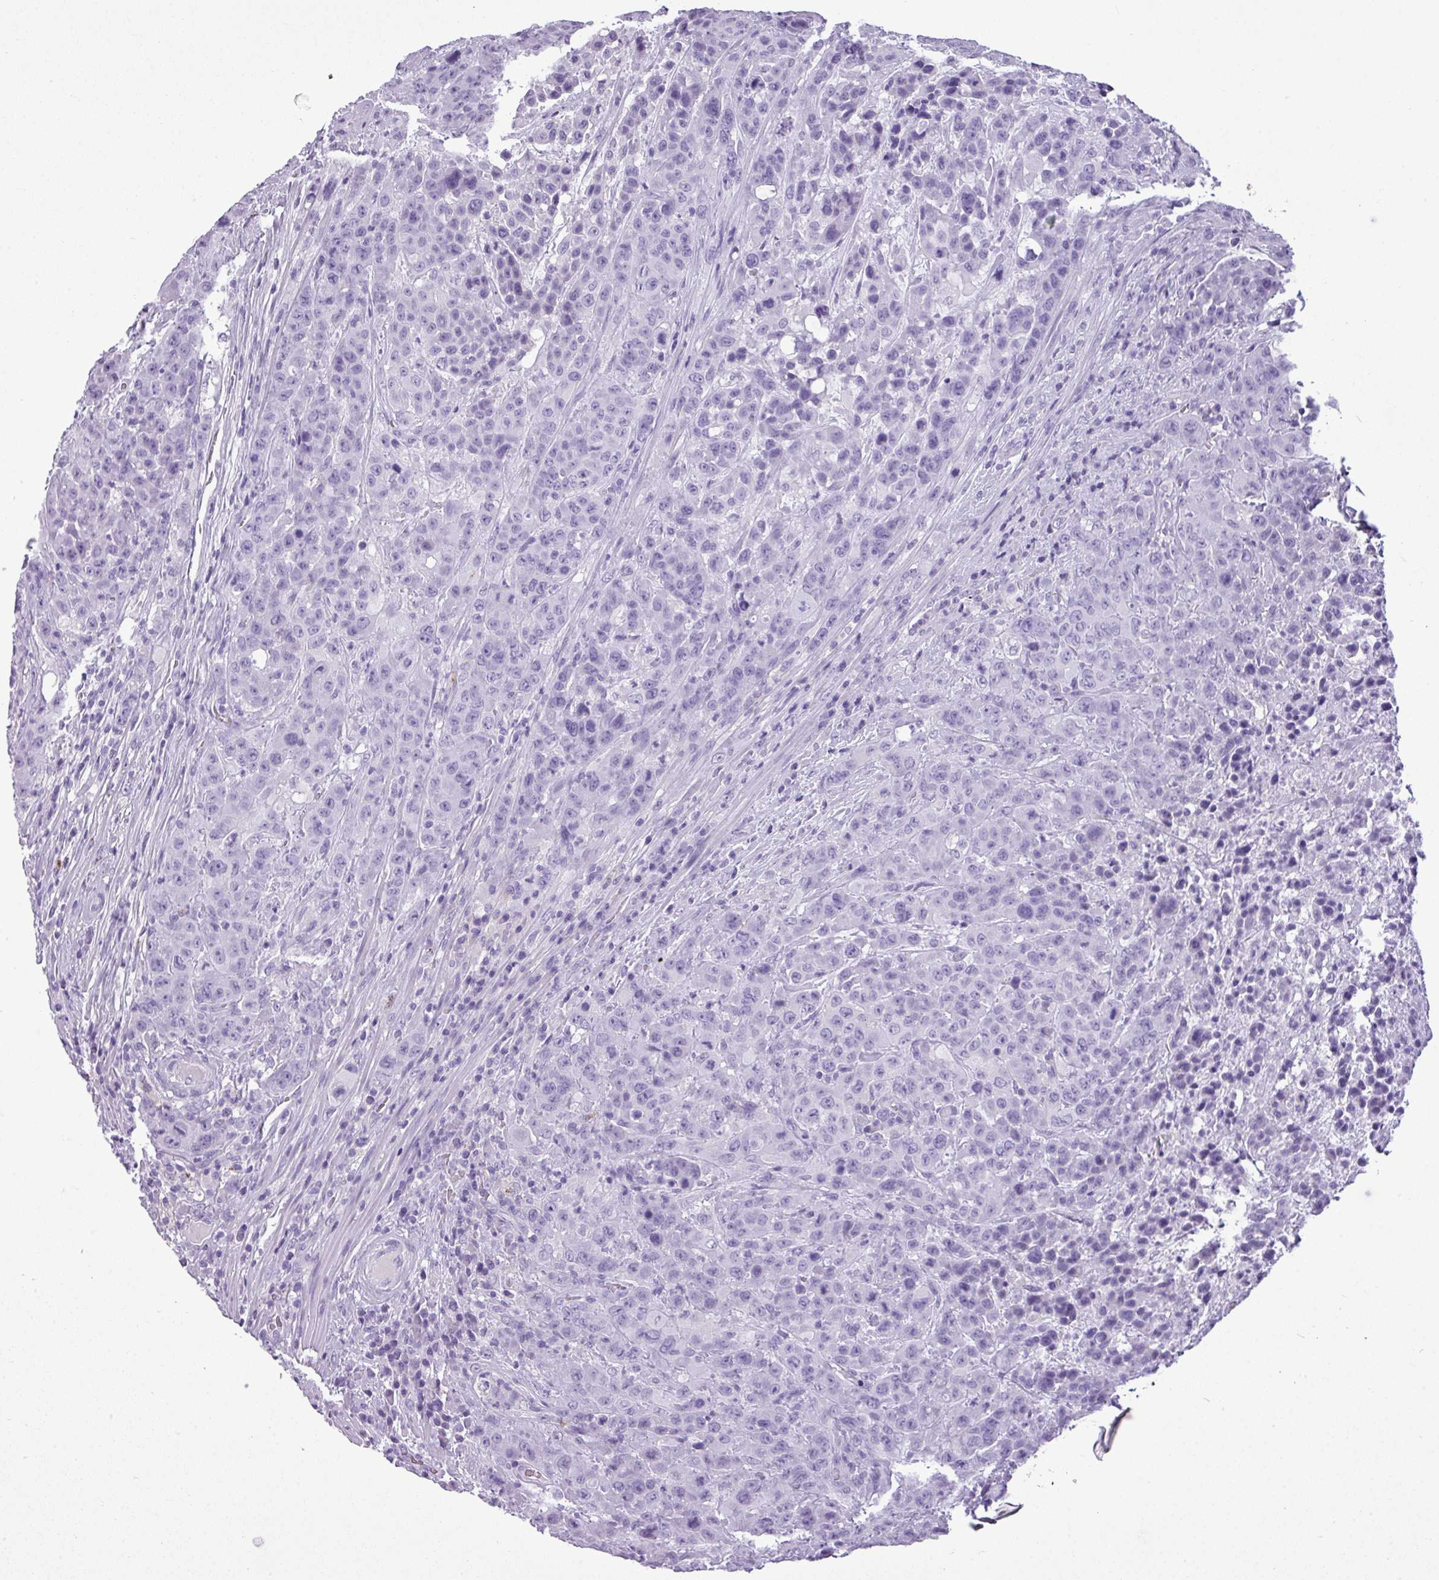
{"staining": {"intensity": "negative", "quantity": "none", "location": "none"}, "tissue": "colorectal cancer", "cell_type": "Tumor cells", "image_type": "cancer", "snomed": [{"axis": "morphology", "description": "Adenocarcinoma, NOS"}, {"axis": "topography", "description": "Colon"}], "caption": "Protein analysis of adenocarcinoma (colorectal) reveals no significant positivity in tumor cells.", "gene": "RBMXL2", "patient": {"sex": "male", "age": 62}}